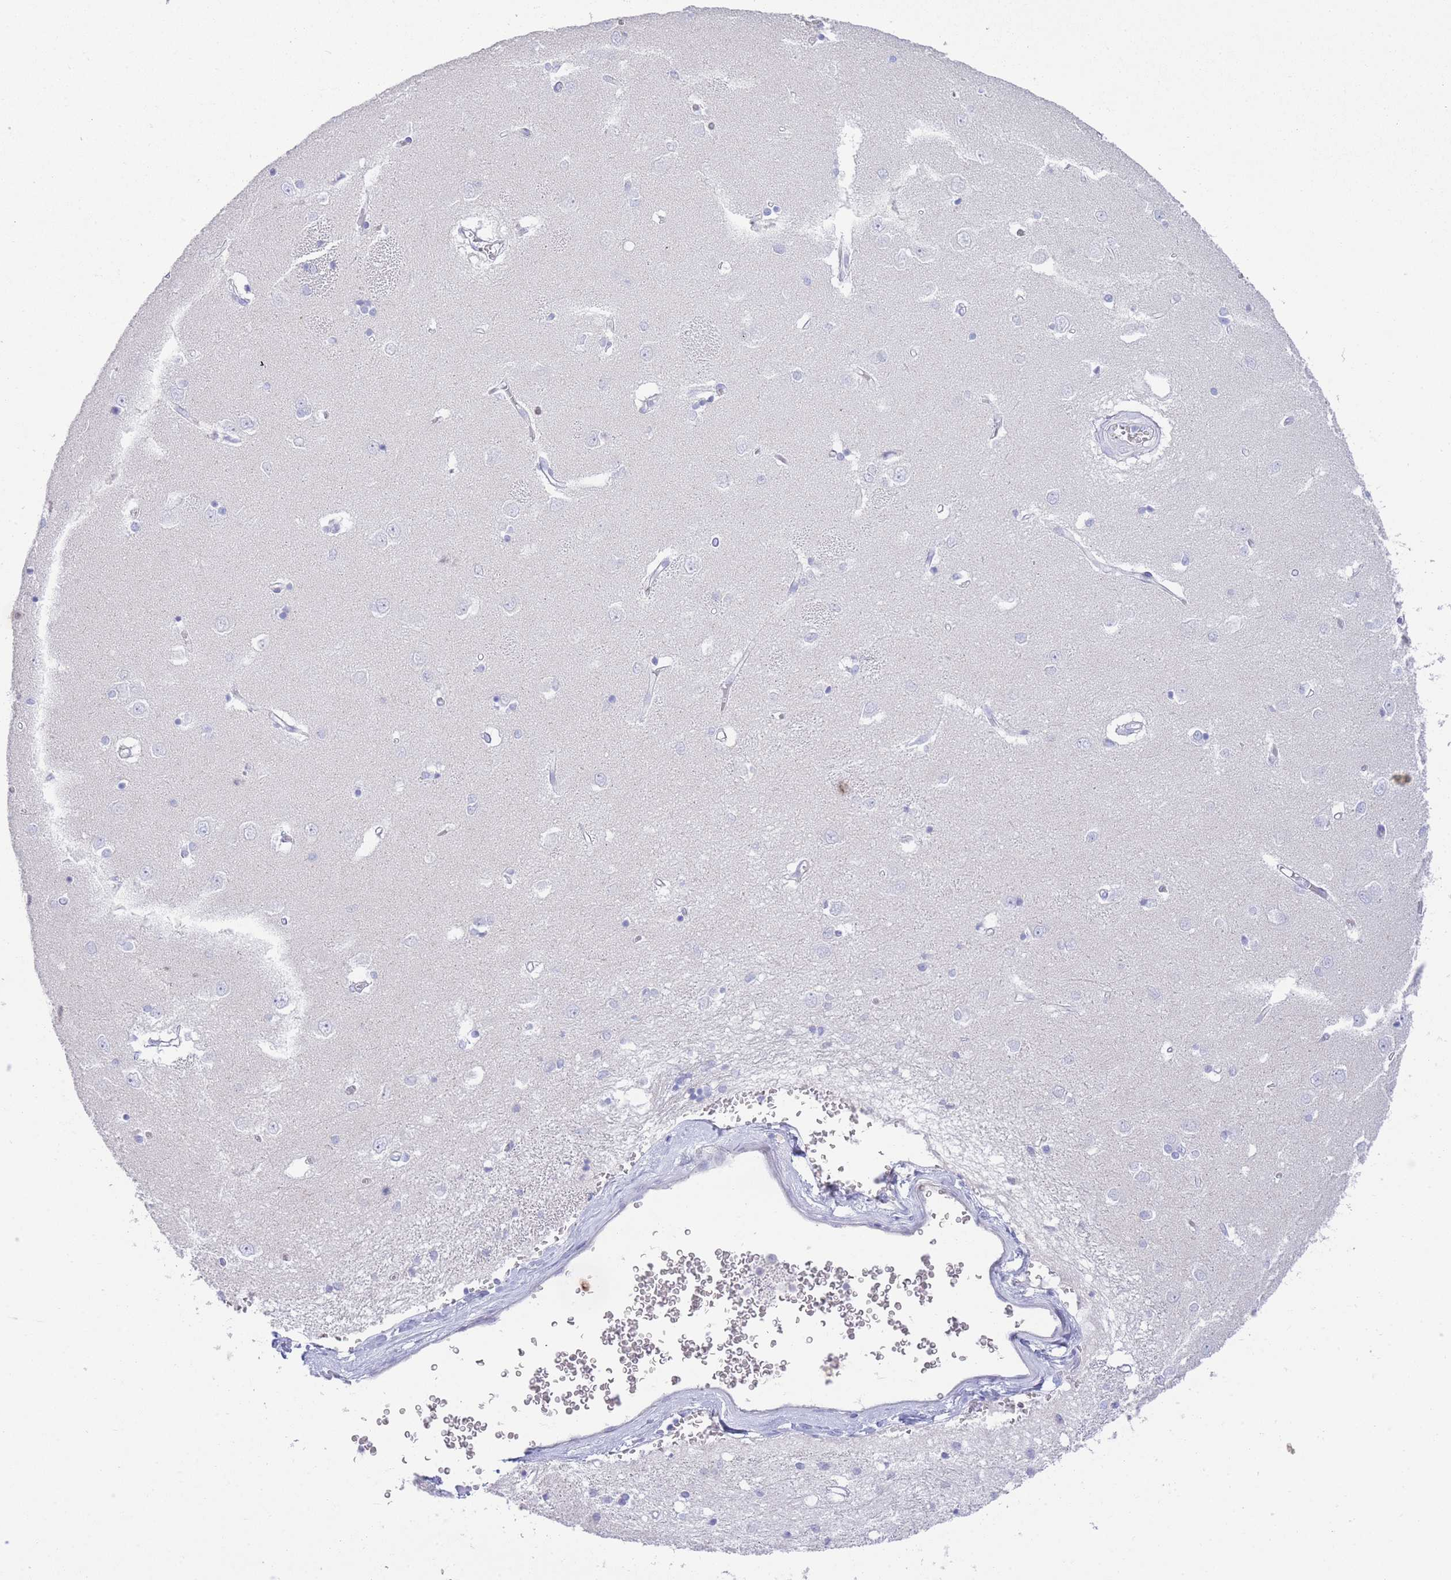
{"staining": {"intensity": "negative", "quantity": "none", "location": "none"}, "tissue": "caudate", "cell_type": "Glial cells", "image_type": "normal", "snomed": [{"axis": "morphology", "description": "Normal tissue, NOS"}, {"axis": "topography", "description": "Lateral ventricle wall"}], "caption": "Micrograph shows no protein expression in glial cells of unremarkable caudate.", "gene": "LRRC37A2", "patient": {"sex": "male", "age": 37}}